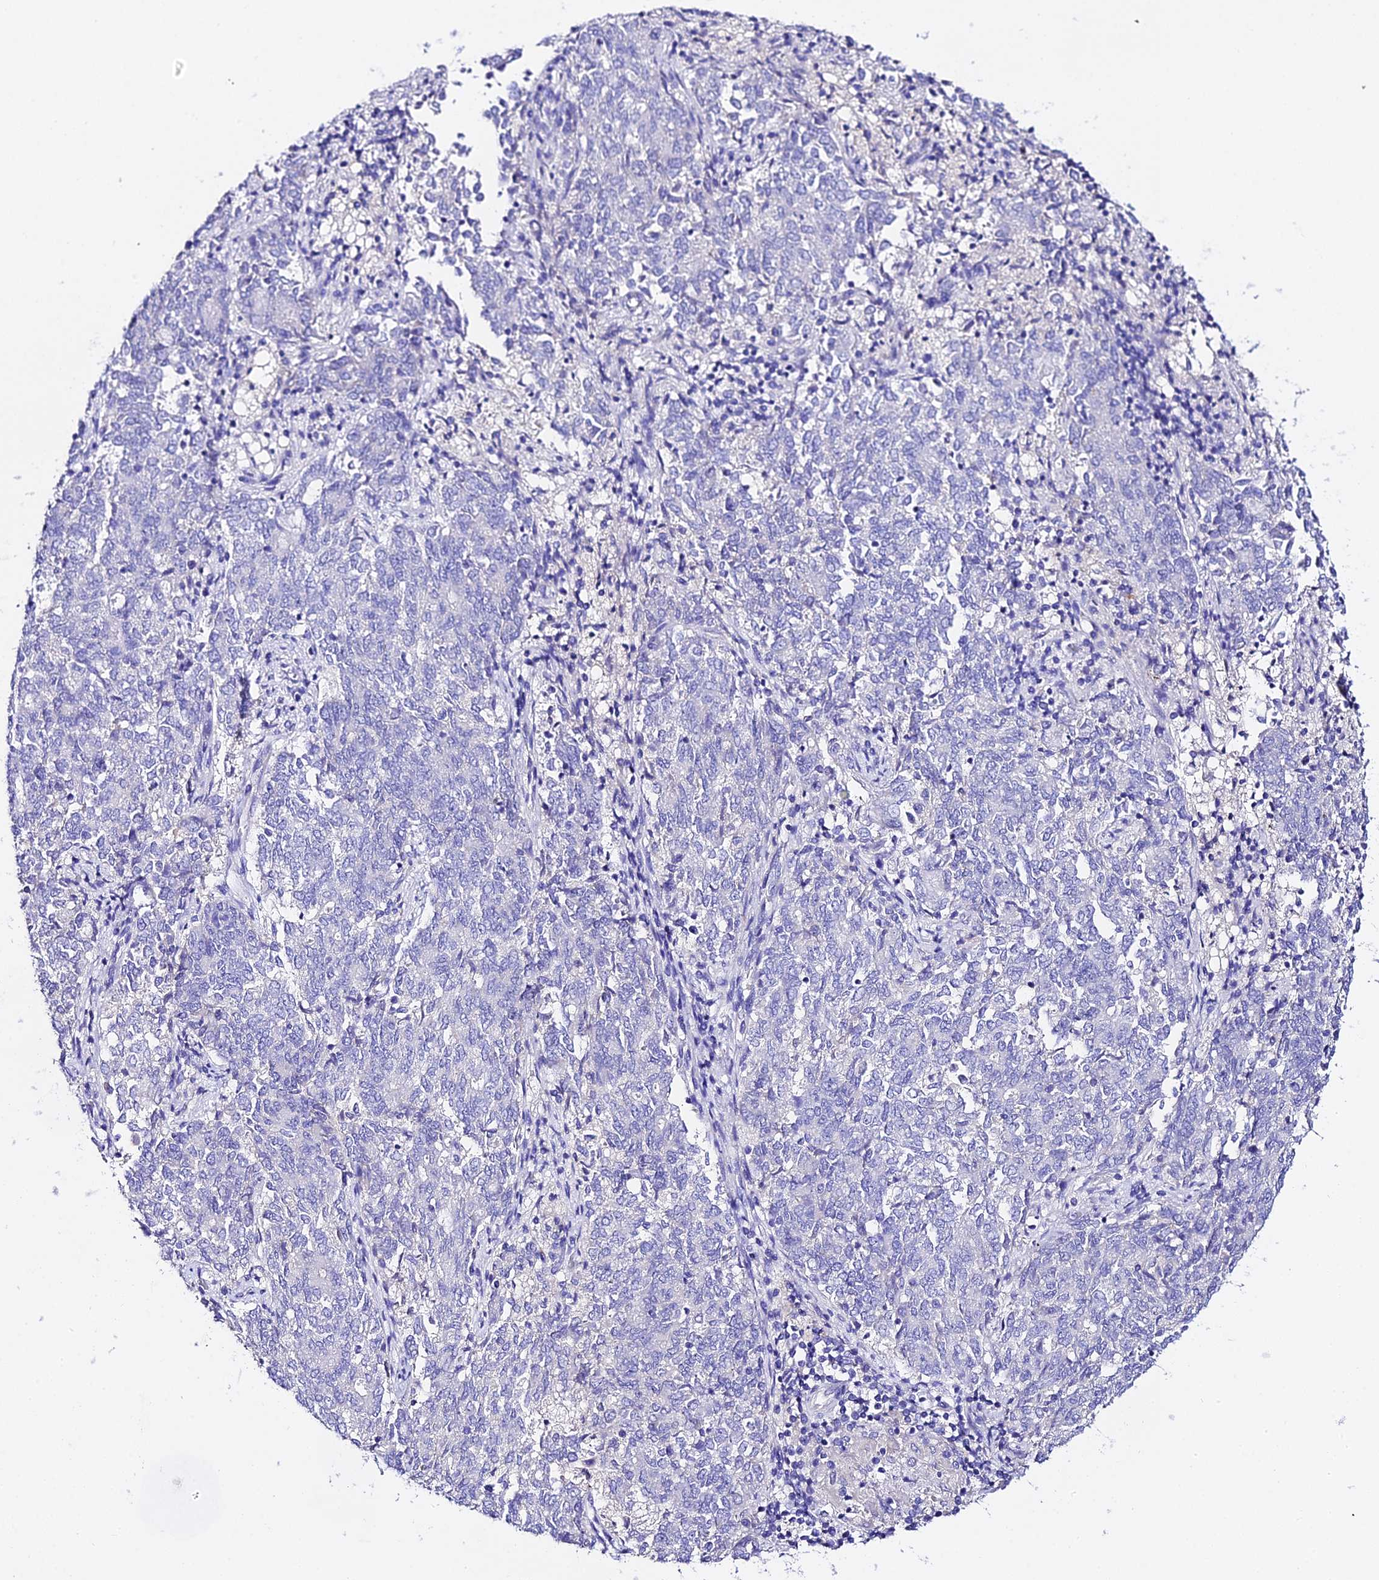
{"staining": {"intensity": "negative", "quantity": "none", "location": "none"}, "tissue": "endometrial cancer", "cell_type": "Tumor cells", "image_type": "cancer", "snomed": [{"axis": "morphology", "description": "Adenocarcinoma, NOS"}, {"axis": "topography", "description": "Endometrium"}], "caption": "Immunohistochemical staining of endometrial cancer (adenocarcinoma) displays no significant staining in tumor cells. Brightfield microscopy of immunohistochemistry (IHC) stained with DAB (brown) and hematoxylin (blue), captured at high magnification.", "gene": "TMEM117", "patient": {"sex": "female", "age": 80}}